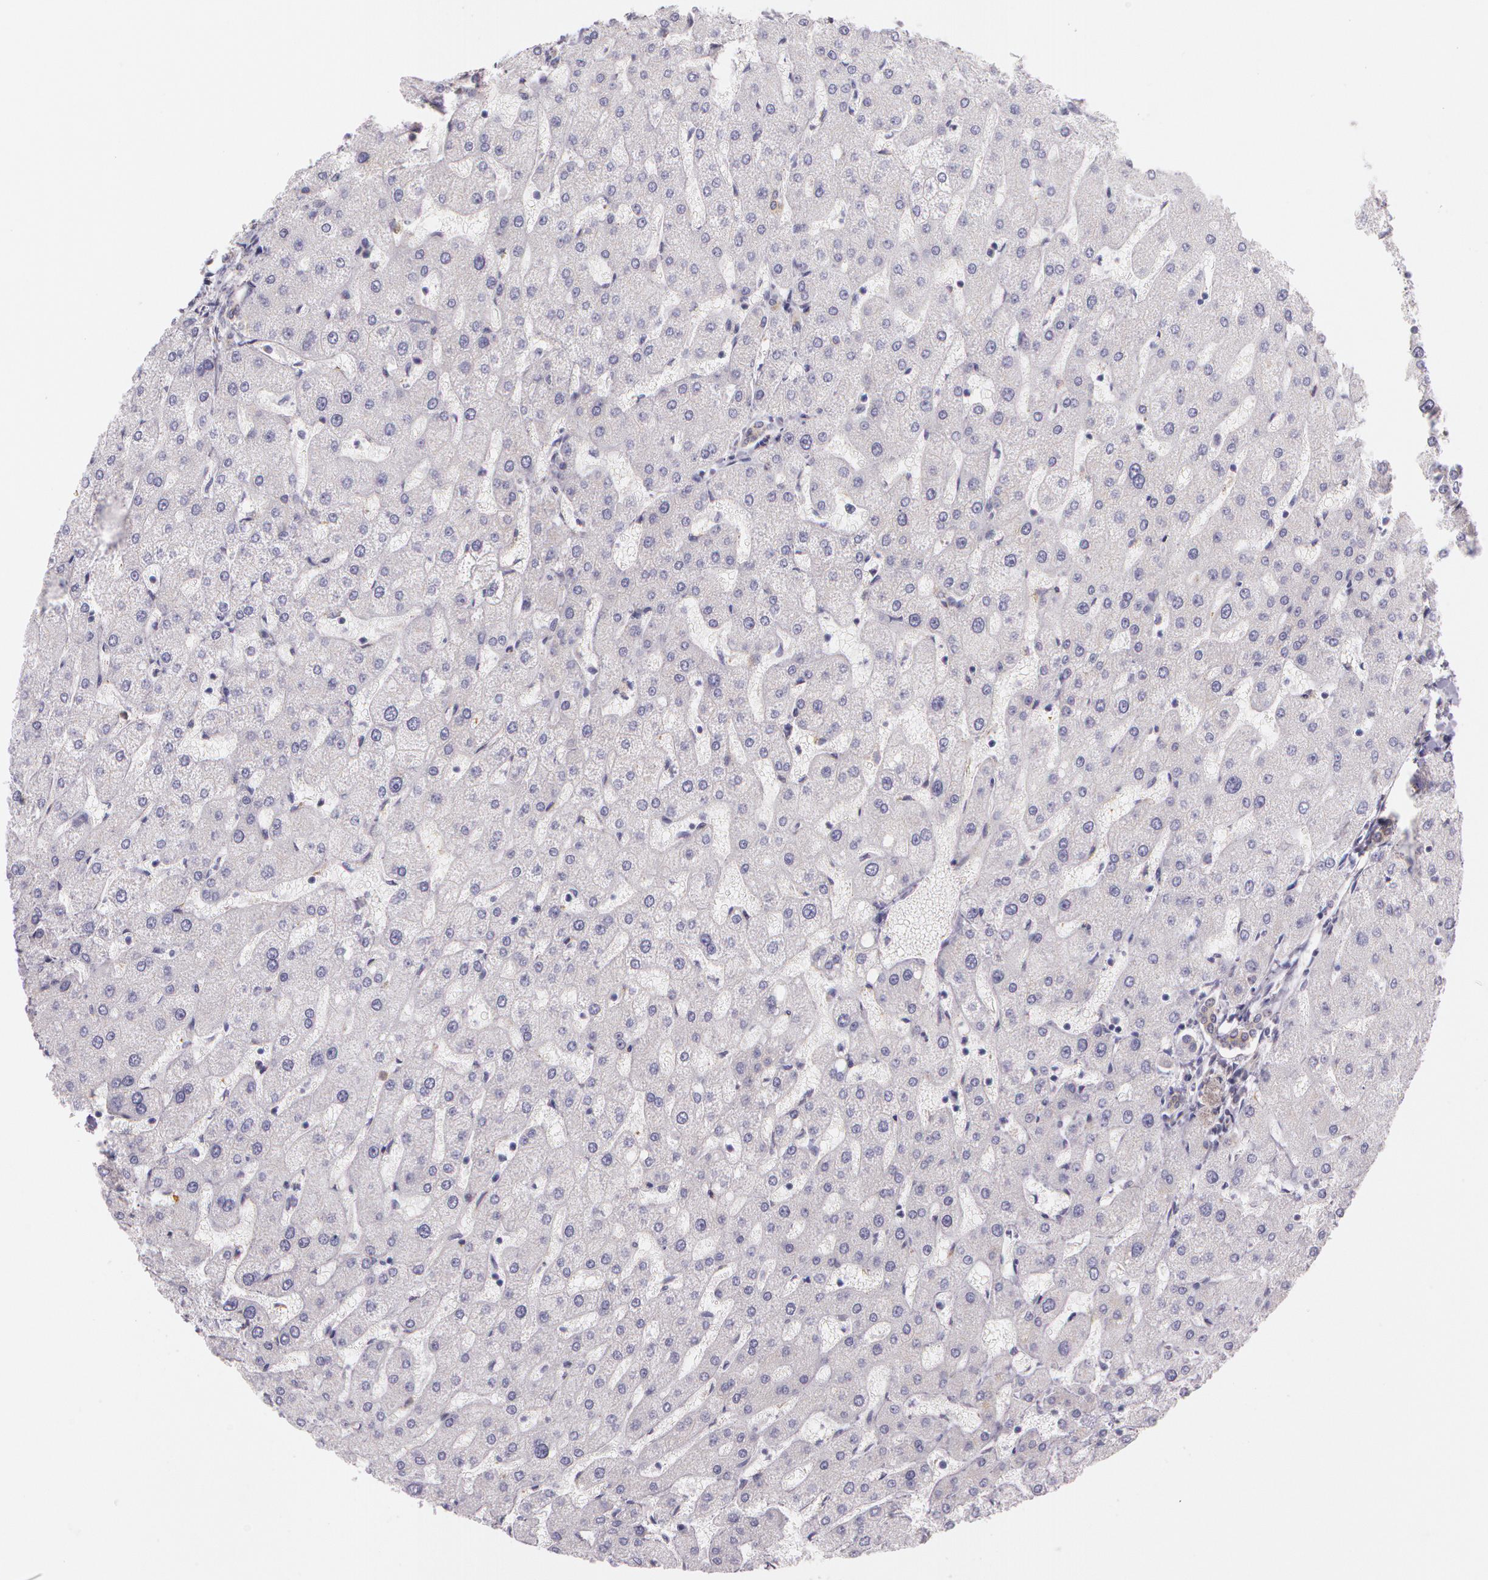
{"staining": {"intensity": "weak", "quantity": ">75%", "location": "cytoplasmic/membranous"}, "tissue": "liver", "cell_type": "Cholangiocytes", "image_type": "normal", "snomed": [{"axis": "morphology", "description": "Normal tissue, NOS"}, {"axis": "topography", "description": "Liver"}], "caption": "A micrograph of human liver stained for a protein demonstrates weak cytoplasmic/membranous brown staining in cholangiocytes. (DAB = brown stain, brightfield microscopy at high magnification).", "gene": "APP", "patient": {"sex": "male", "age": 67}}